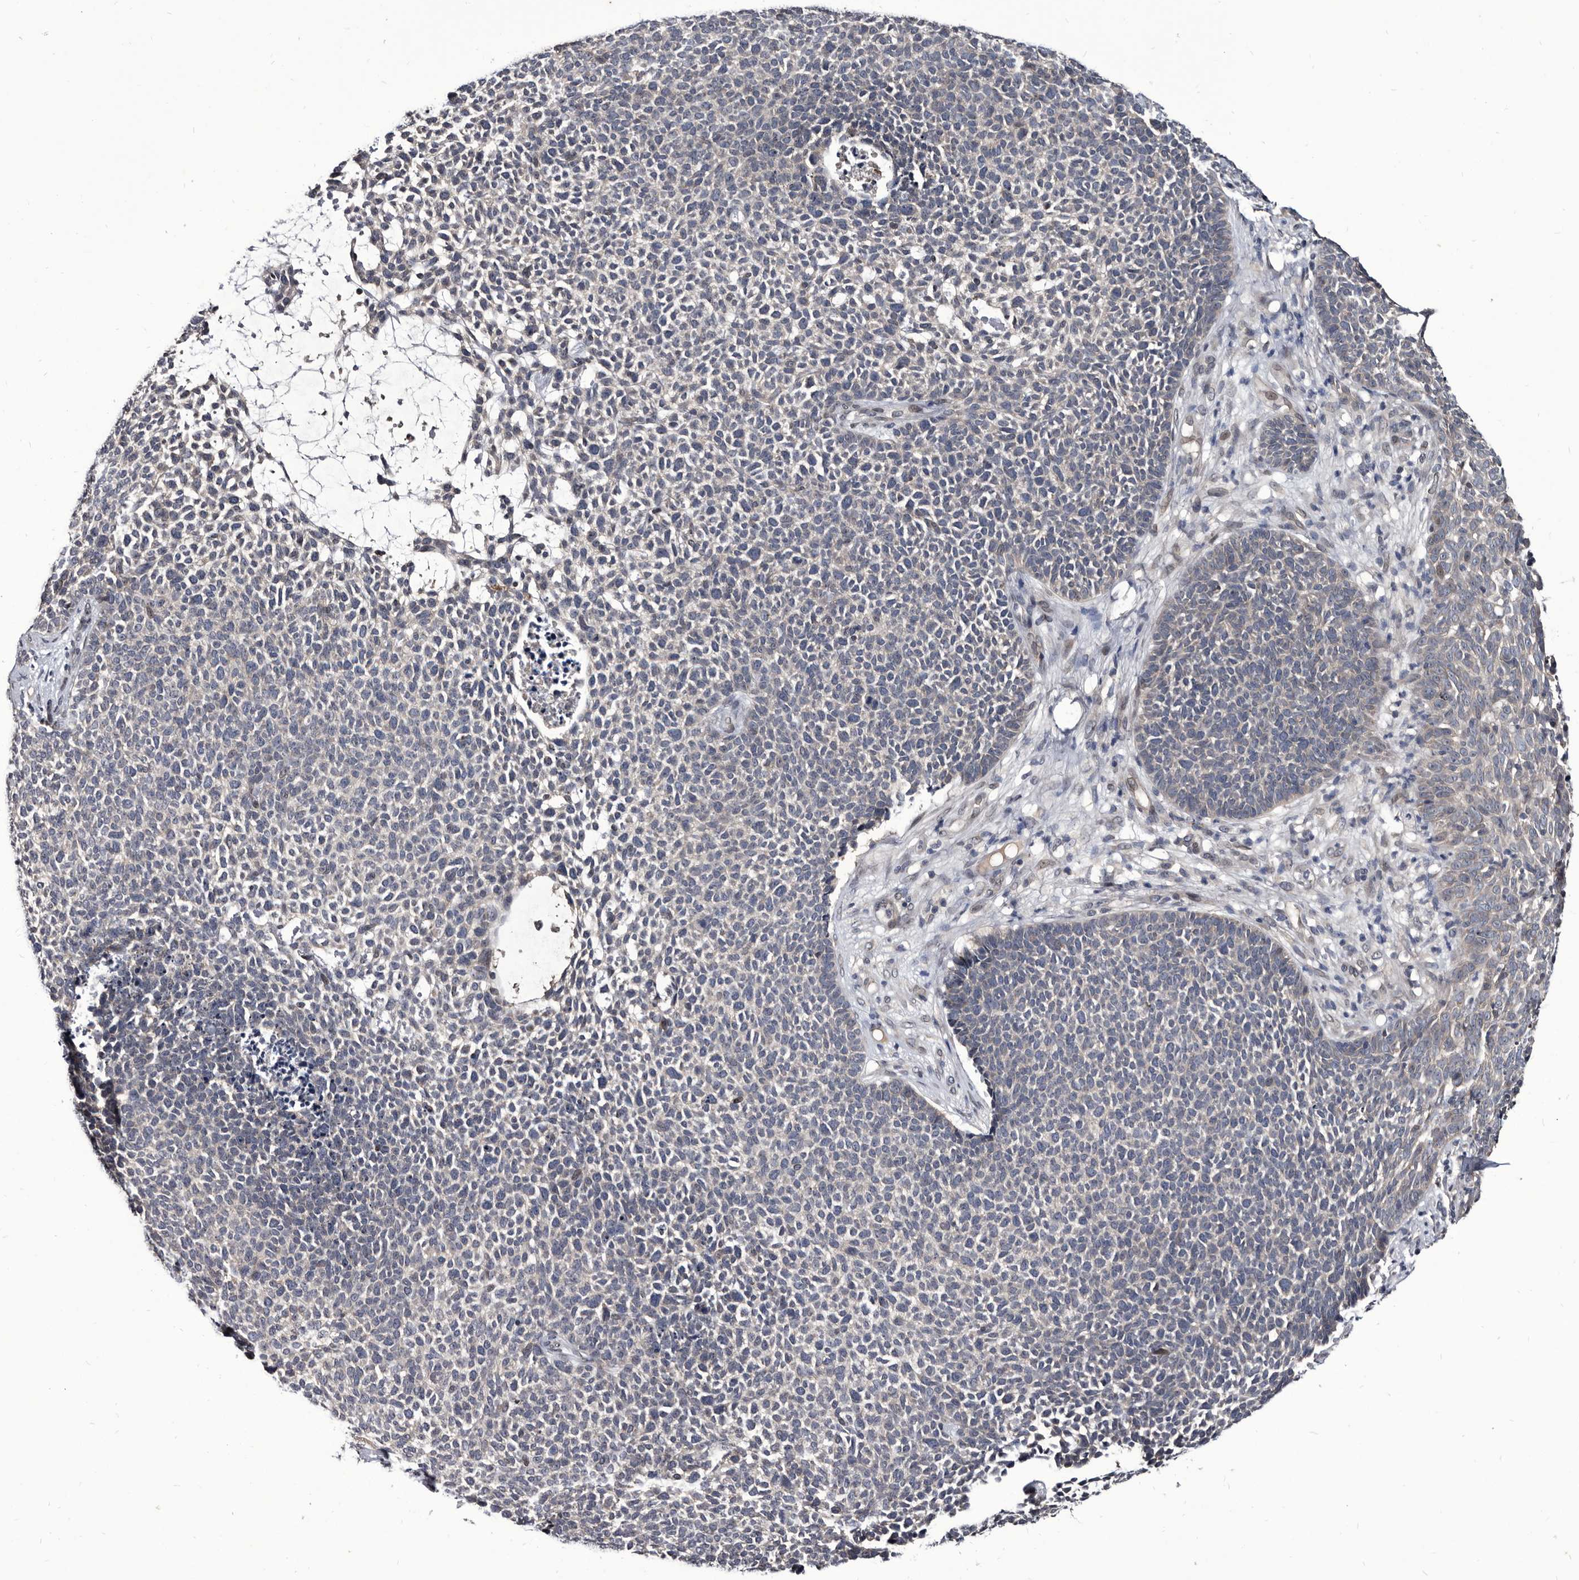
{"staining": {"intensity": "negative", "quantity": "none", "location": "none"}, "tissue": "skin cancer", "cell_type": "Tumor cells", "image_type": "cancer", "snomed": [{"axis": "morphology", "description": "Basal cell carcinoma"}, {"axis": "topography", "description": "Skin"}], "caption": "This is an IHC micrograph of human skin cancer. There is no staining in tumor cells.", "gene": "PROM1", "patient": {"sex": "female", "age": 84}}